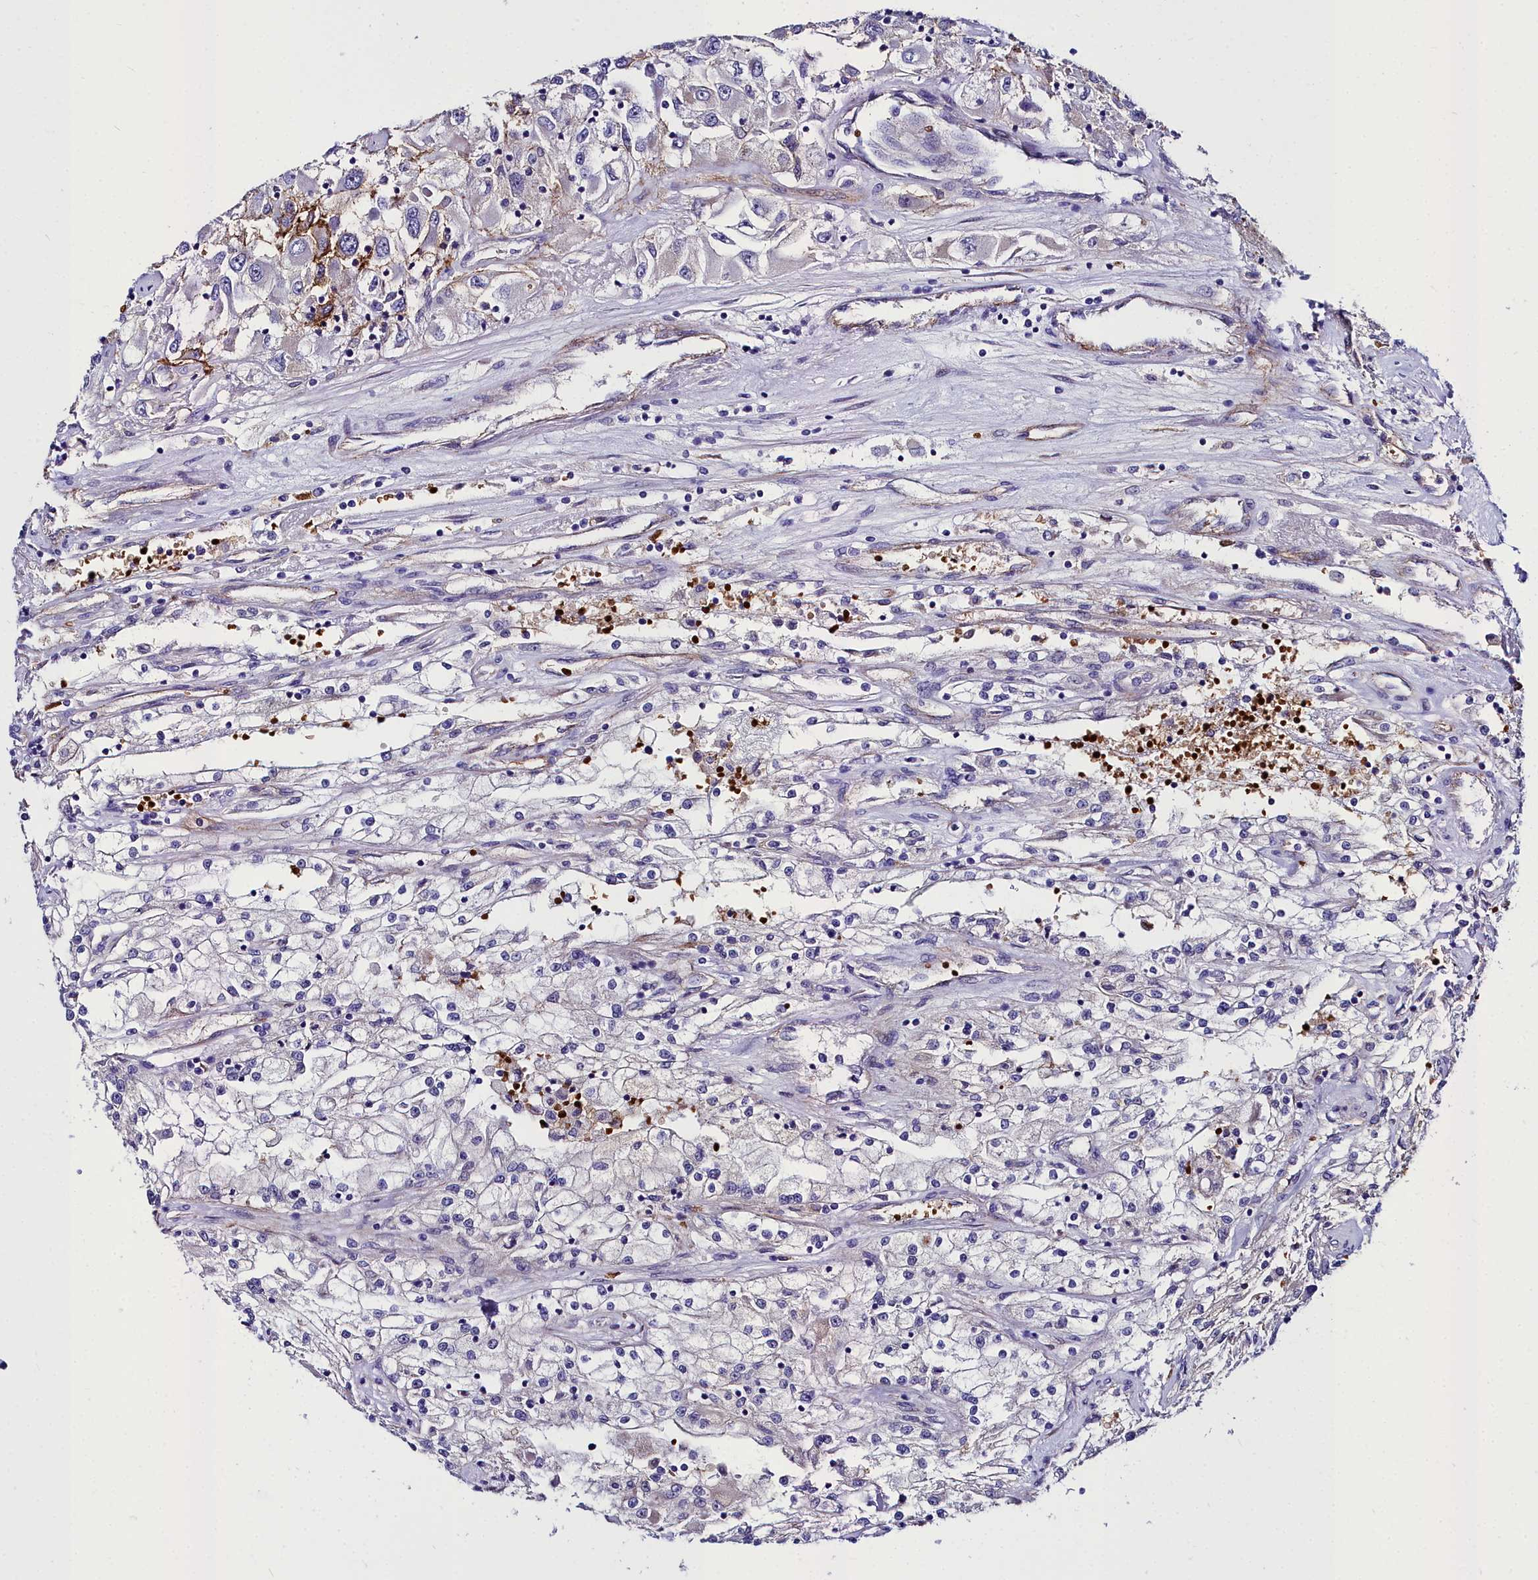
{"staining": {"intensity": "negative", "quantity": "none", "location": "none"}, "tissue": "renal cancer", "cell_type": "Tumor cells", "image_type": "cancer", "snomed": [{"axis": "morphology", "description": "Adenocarcinoma, NOS"}, {"axis": "topography", "description": "Kidney"}], "caption": "Tumor cells show no significant protein positivity in adenocarcinoma (renal). (DAB (3,3'-diaminobenzidine) immunohistochemistry, high magnification).", "gene": "CYP4F11", "patient": {"sex": "female", "age": 52}}